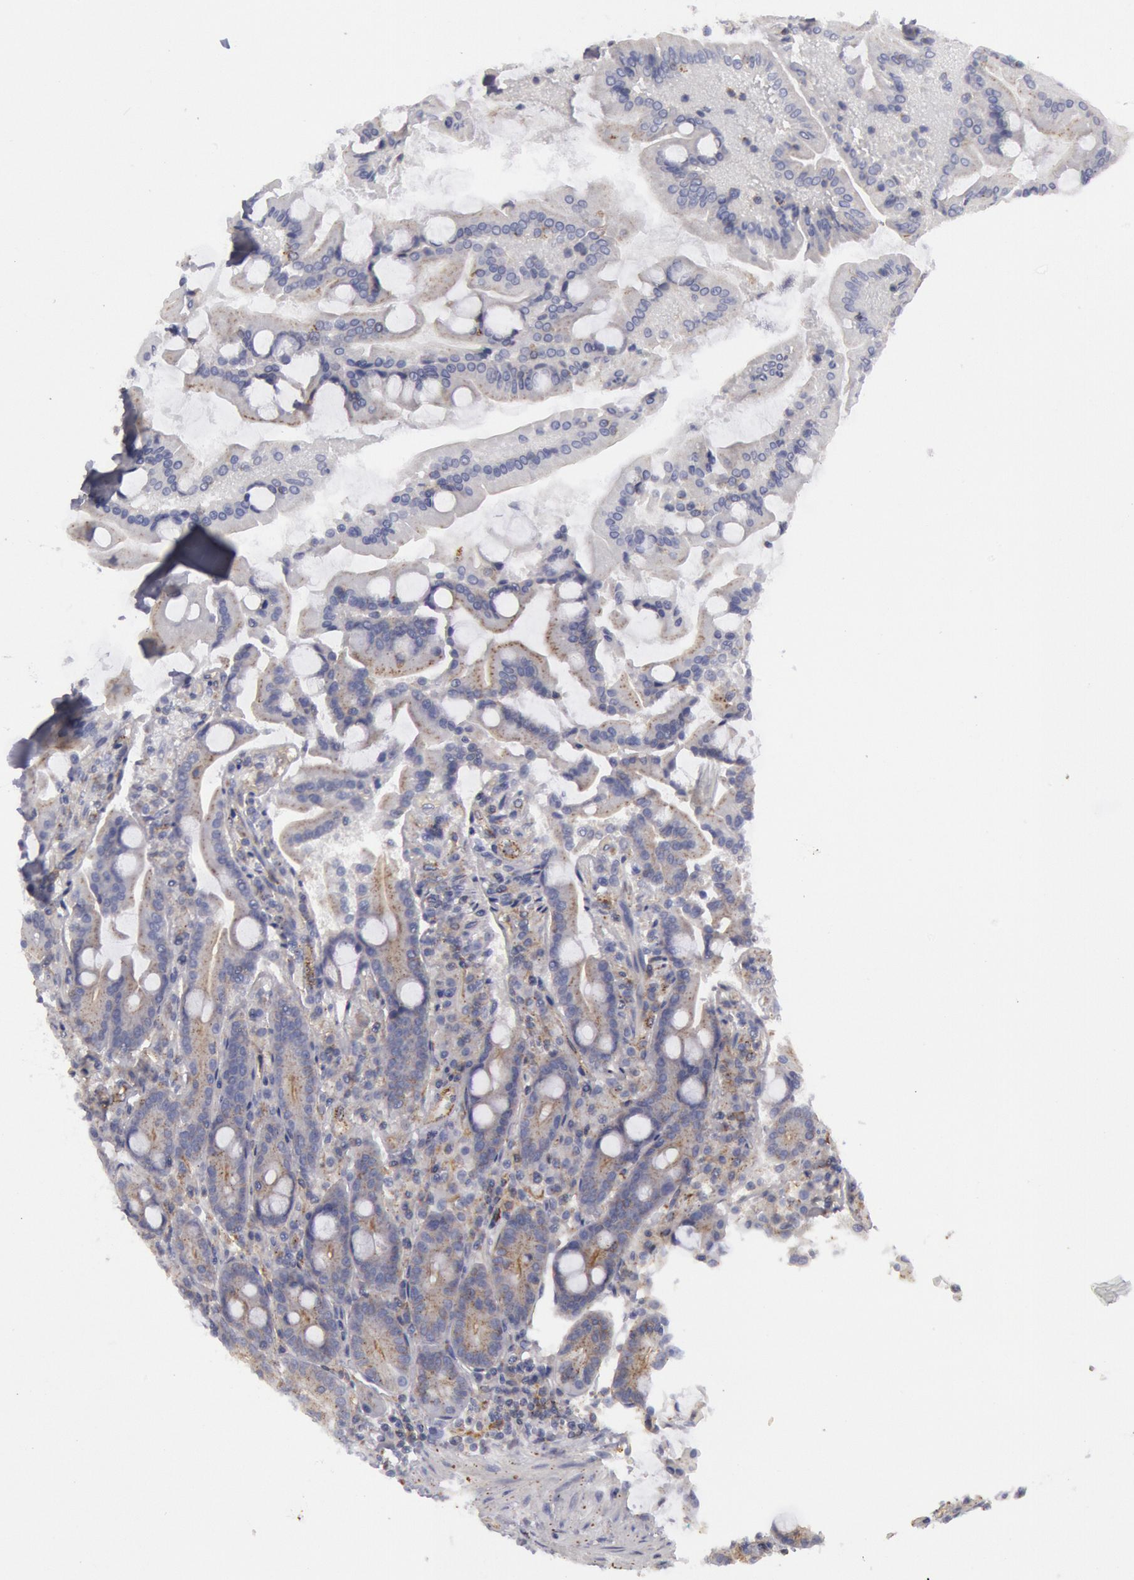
{"staining": {"intensity": "weak", "quantity": ">75%", "location": "cytoplasmic/membranous"}, "tissue": "duodenum", "cell_type": "Glandular cells", "image_type": "normal", "snomed": [{"axis": "morphology", "description": "Normal tissue, NOS"}, {"axis": "topography", "description": "Duodenum"}], "caption": "Duodenum stained for a protein (brown) demonstrates weak cytoplasmic/membranous positive staining in approximately >75% of glandular cells.", "gene": "FLOT1", "patient": {"sex": "female", "age": 64}}